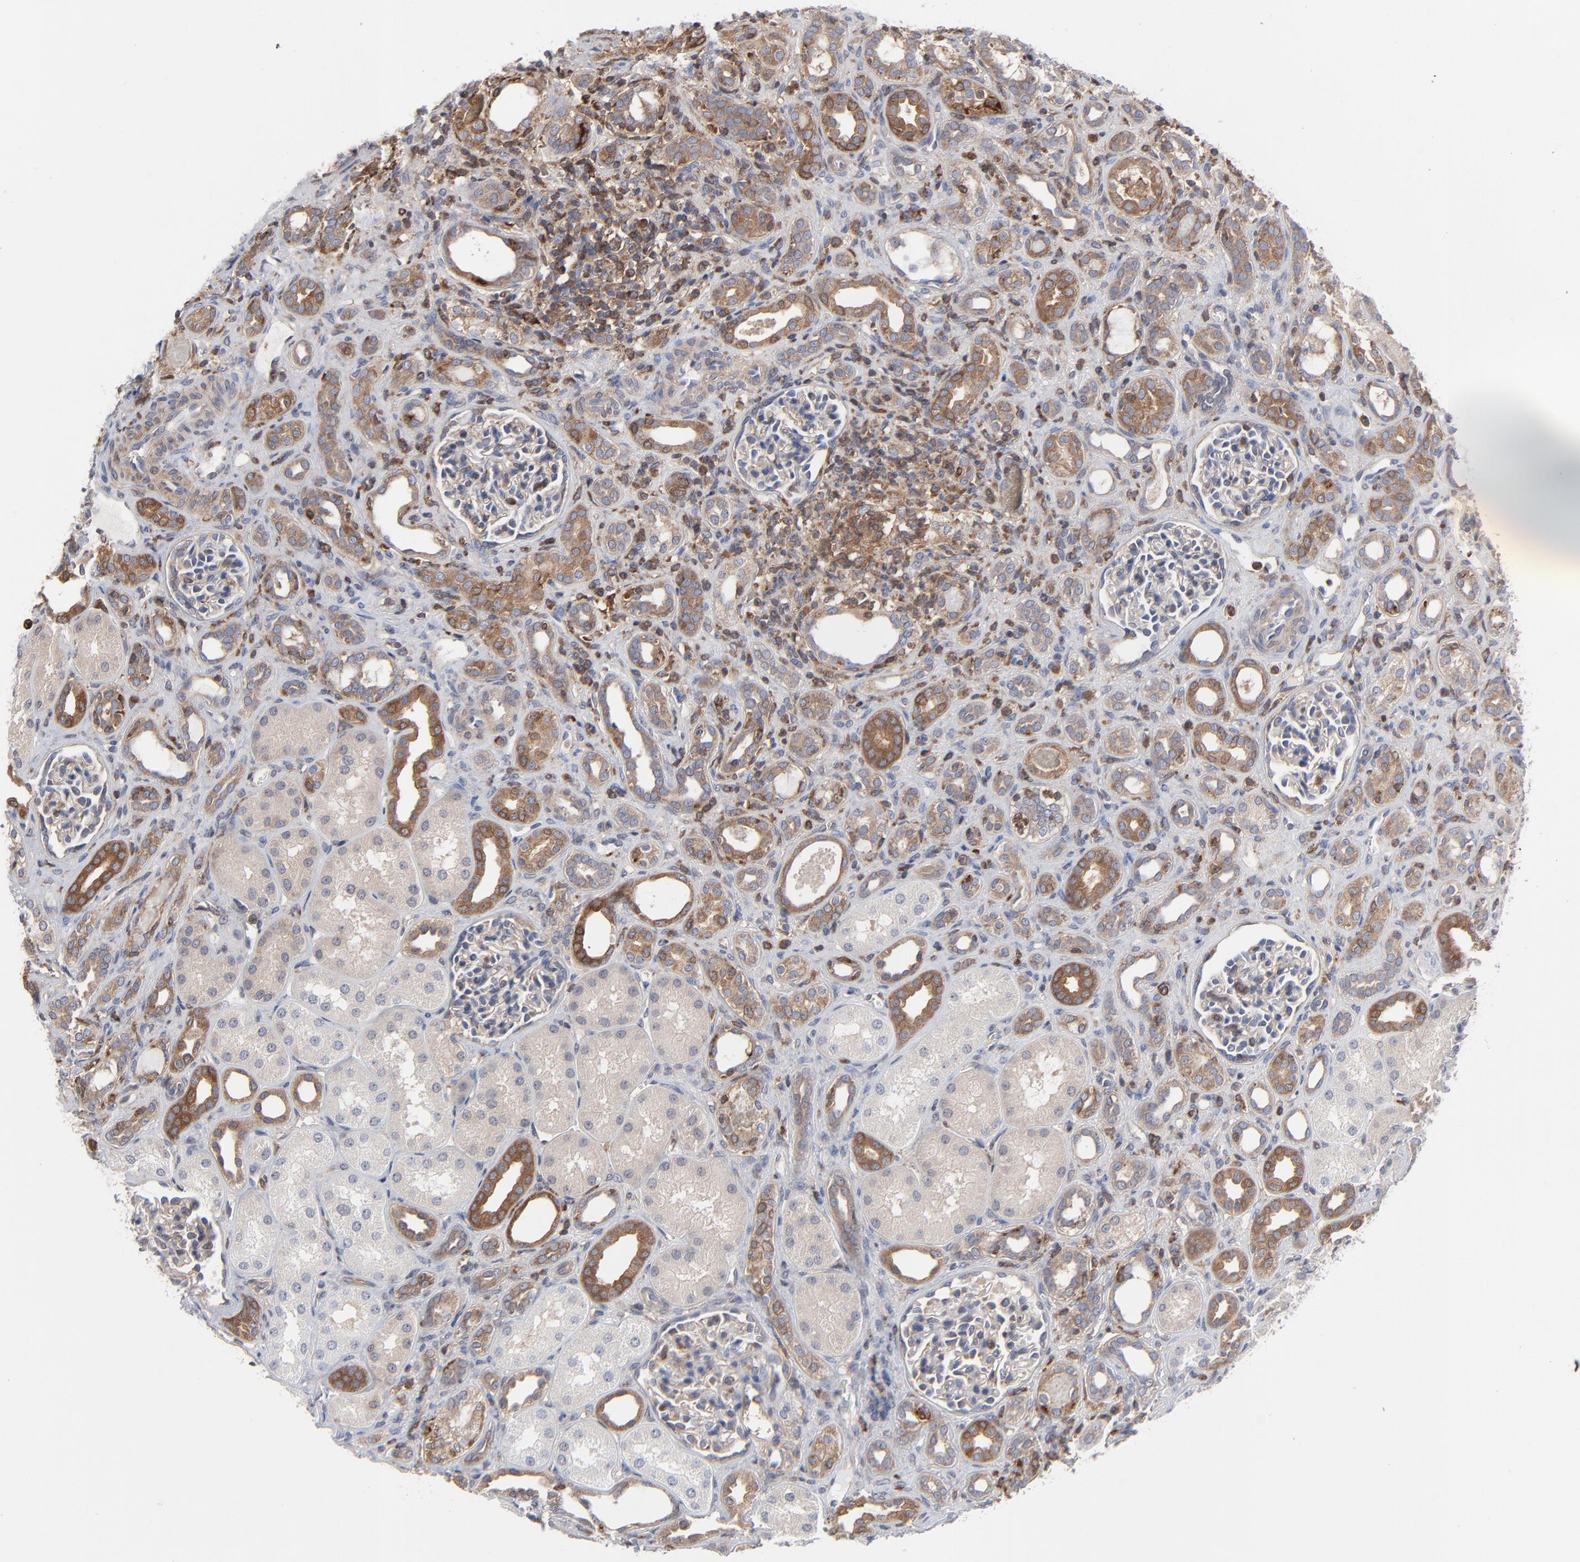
{"staining": {"intensity": "weak", "quantity": ">75%", "location": "cytoplasmic/membranous"}, "tissue": "kidney", "cell_type": "Cells in glomeruli", "image_type": "normal", "snomed": [{"axis": "morphology", "description": "Normal tissue, NOS"}, {"axis": "topography", "description": "Kidney"}], "caption": "Protein staining demonstrates weak cytoplasmic/membranous positivity in about >75% of cells in glomeruli in normal kidney. The staining is performed using DAB (3,3'-diaminobenzidine) brown chromogen to label protein expression. The nuclei are counter-stained blue using hematoxylin.", "gene": "MAP2K1", "patient": {"sex": "male", "age": 7}}